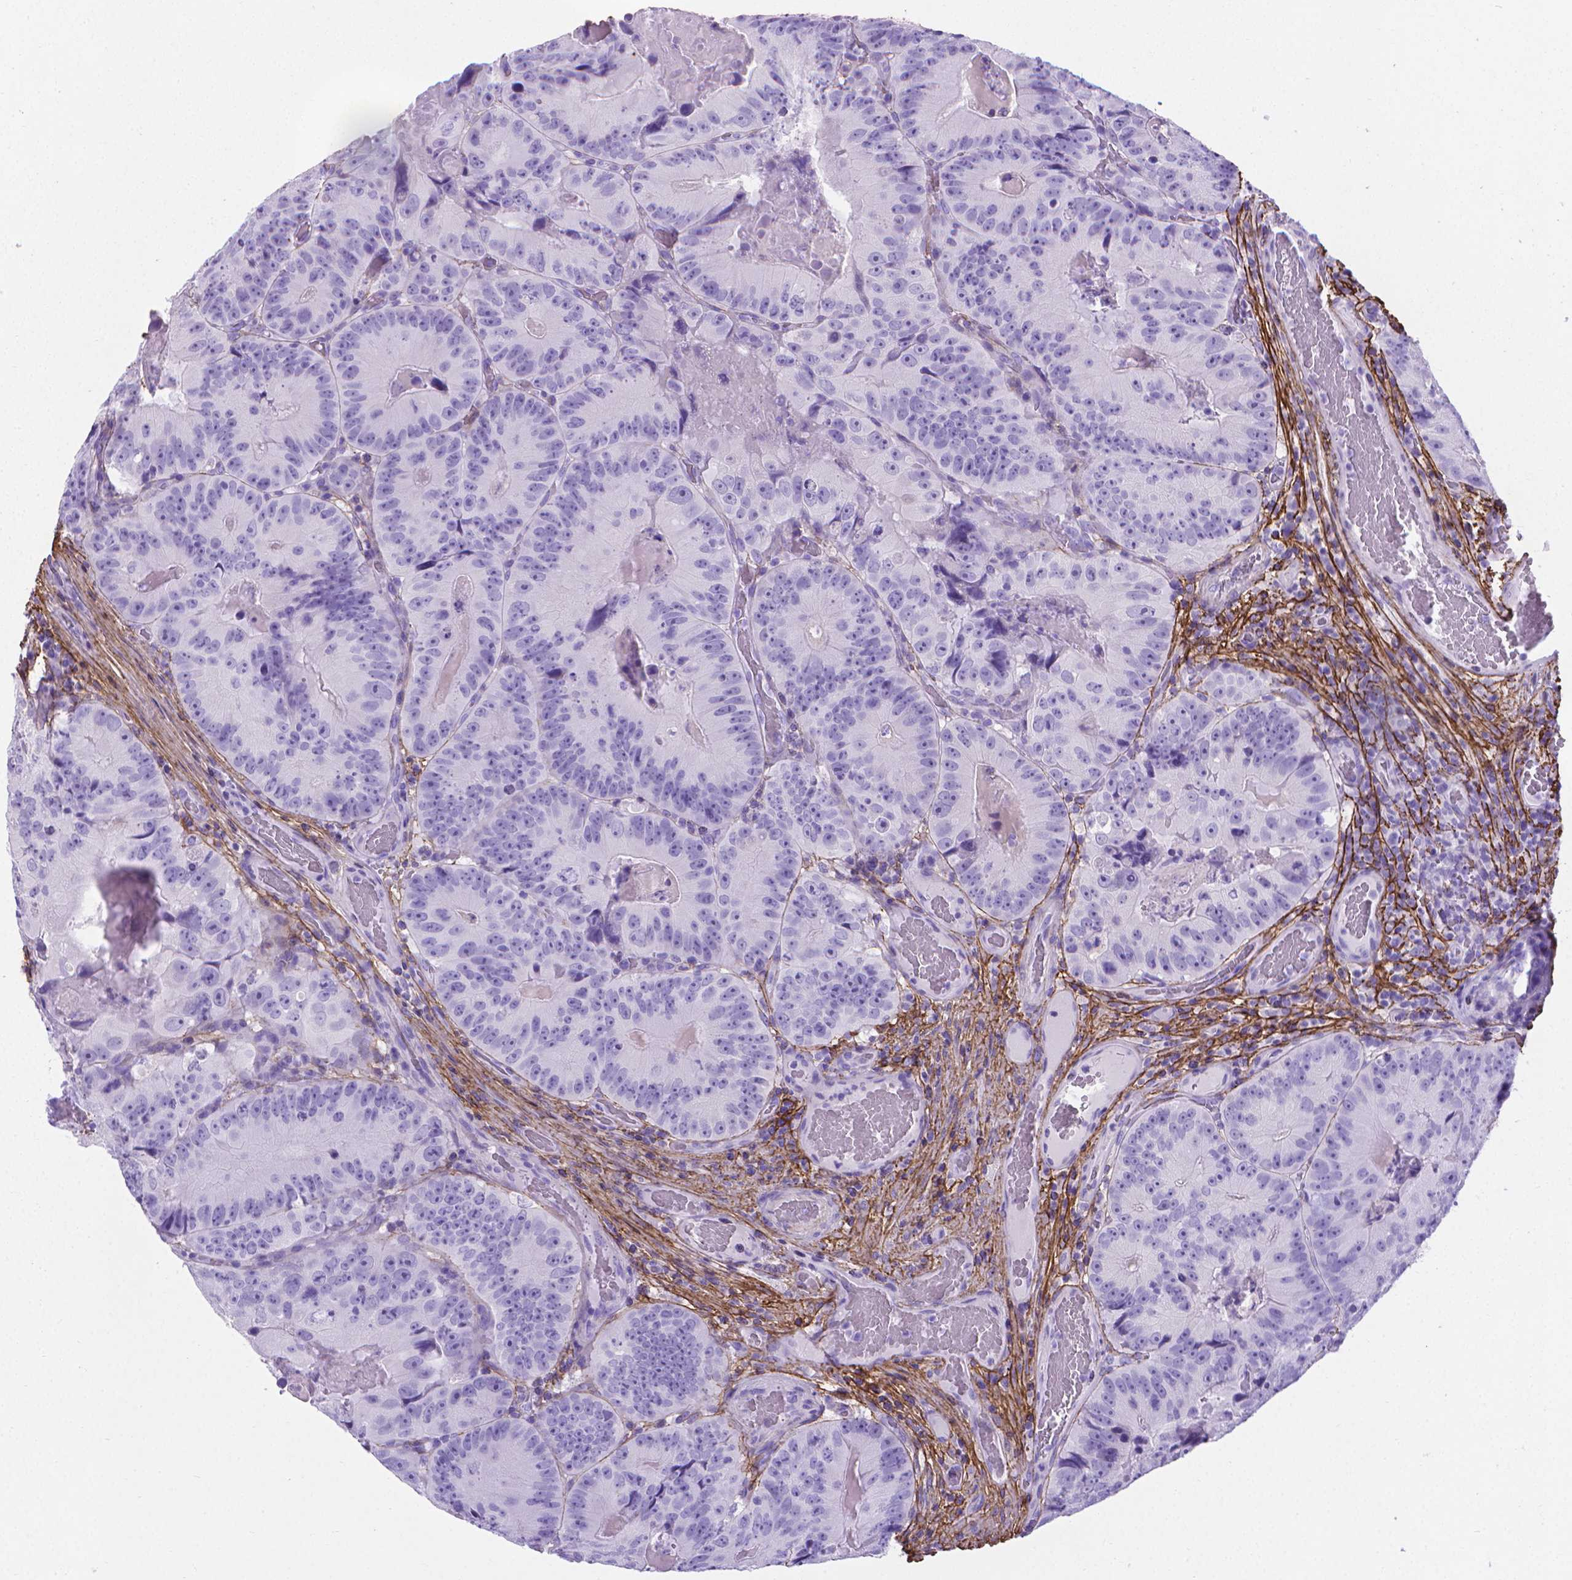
{"staining": {"intensity": "negative", "quantity": "none", "location": "none"}, "tissue": "colorectal cancer", "cell_type": "Tumor cells", "image_type": "cancer", "snomed": [{"axis": "morphology", "description": "Adenocarcinoma, NOS"}, {"axis": "topography", "description": "Colon"}], "caption": "Protein analysis of colorectal cancer (adenocarcinoma) shows no significant positivity in tumor cells. (Stains: DAB (3,3'-diaminobenzidine) IHC with hematoxylin counter stain, Microscopy: brightfield microscopy at high magnification).", "gene": "MFAP2", "patient": {"sex": "female", "age": 86}}